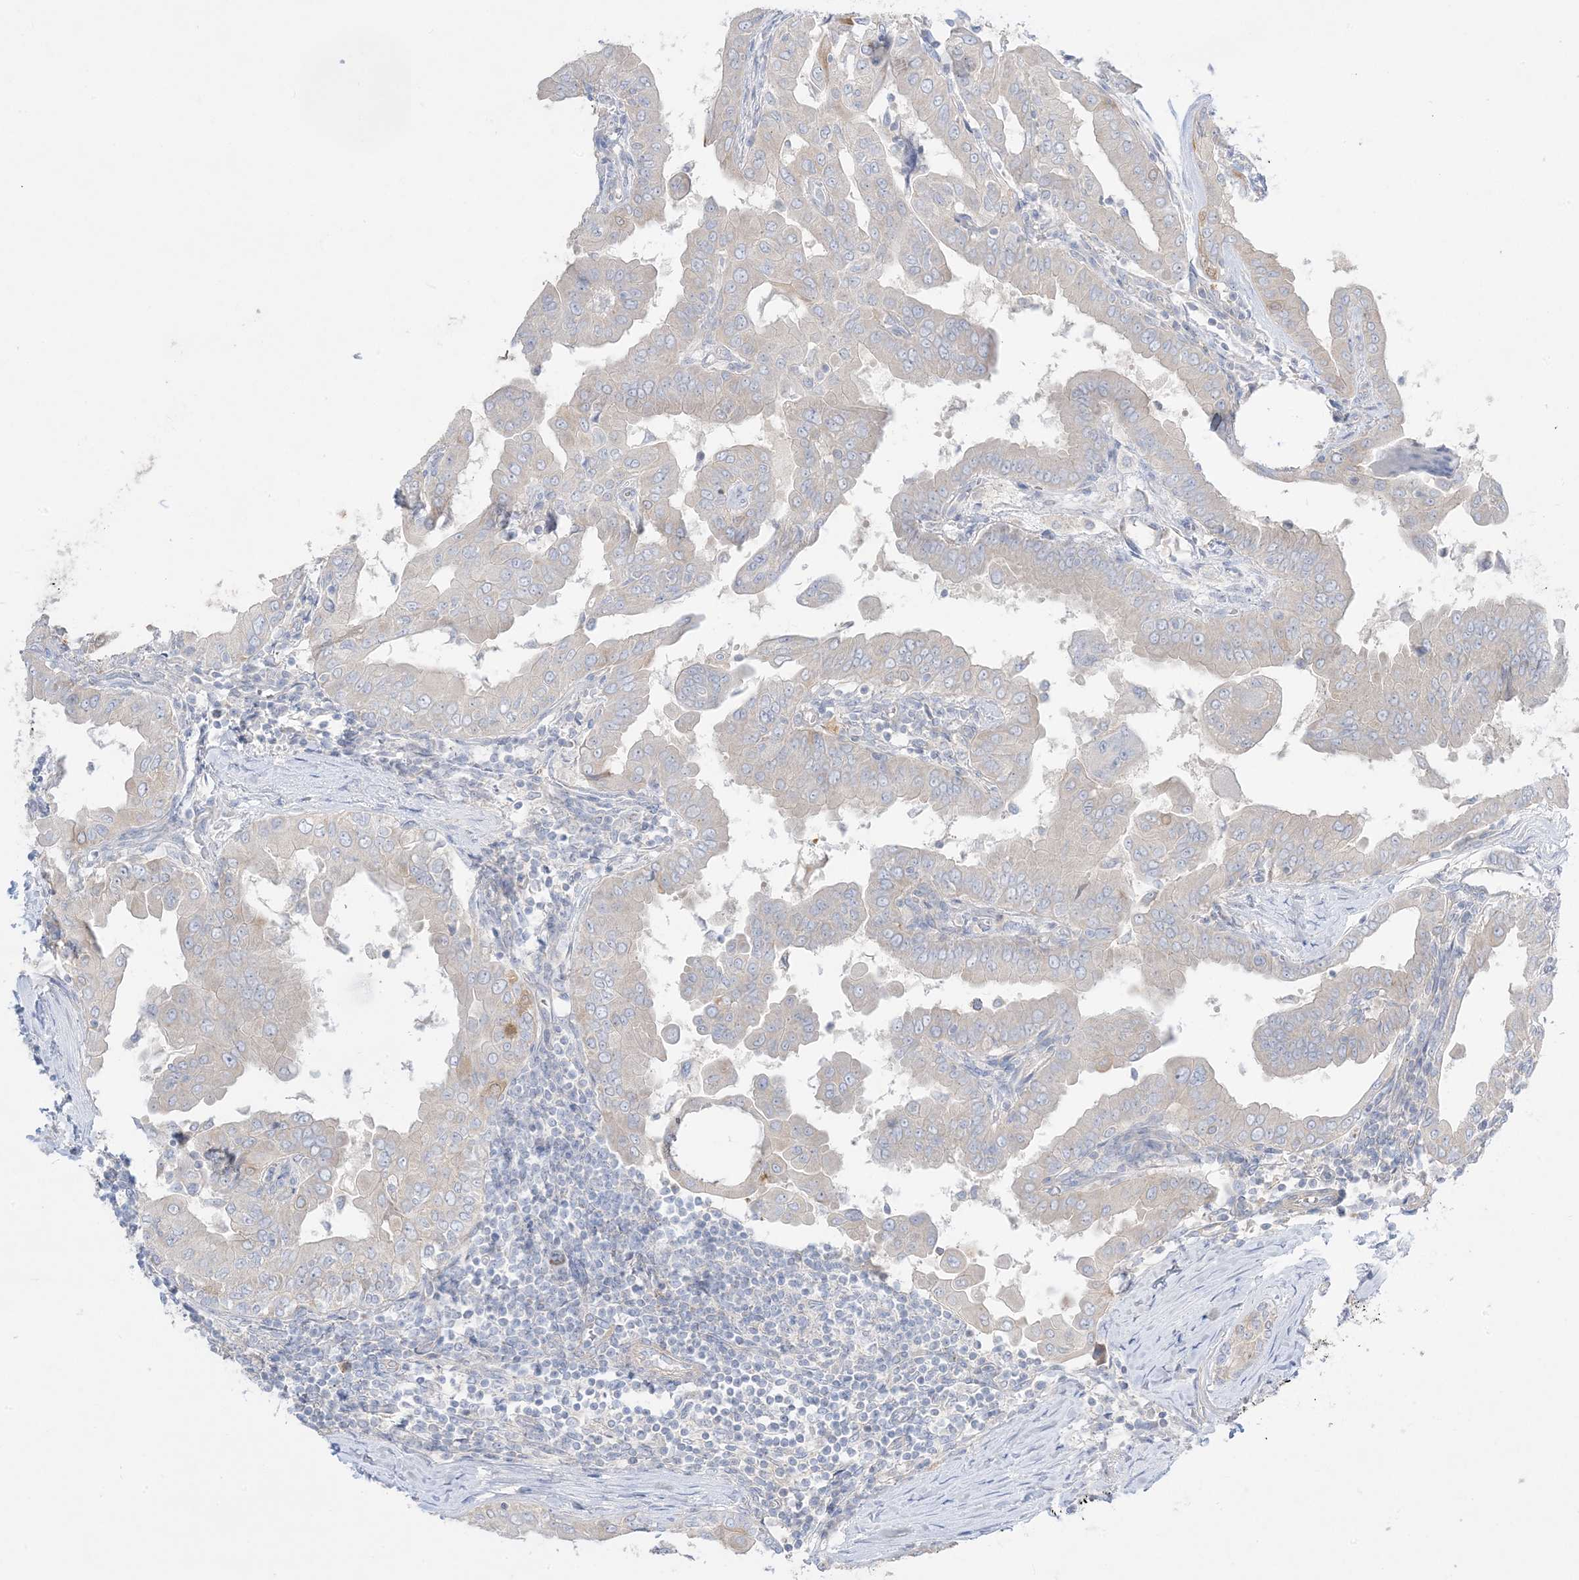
{"staining": {"intensity": "weak", "quantity": "<25%", "location": "cytoplasmic/membranous"}, "tissue": "thyroid cancer", "cell_type": "Tumor cells", "image_type": "cancer", "snomed": [{"axis": "morphology", "description": "Papillary adenocarcinoma, NOS"}, {"axis": "topography", "description": "Thyroid gland"}], "caption": "There is no significant expression in tumor cells of papillary adenocarcinoma (thyroid).", "gene": "ARHGEF9", "patient": {"sex": "male", "age": 33}}